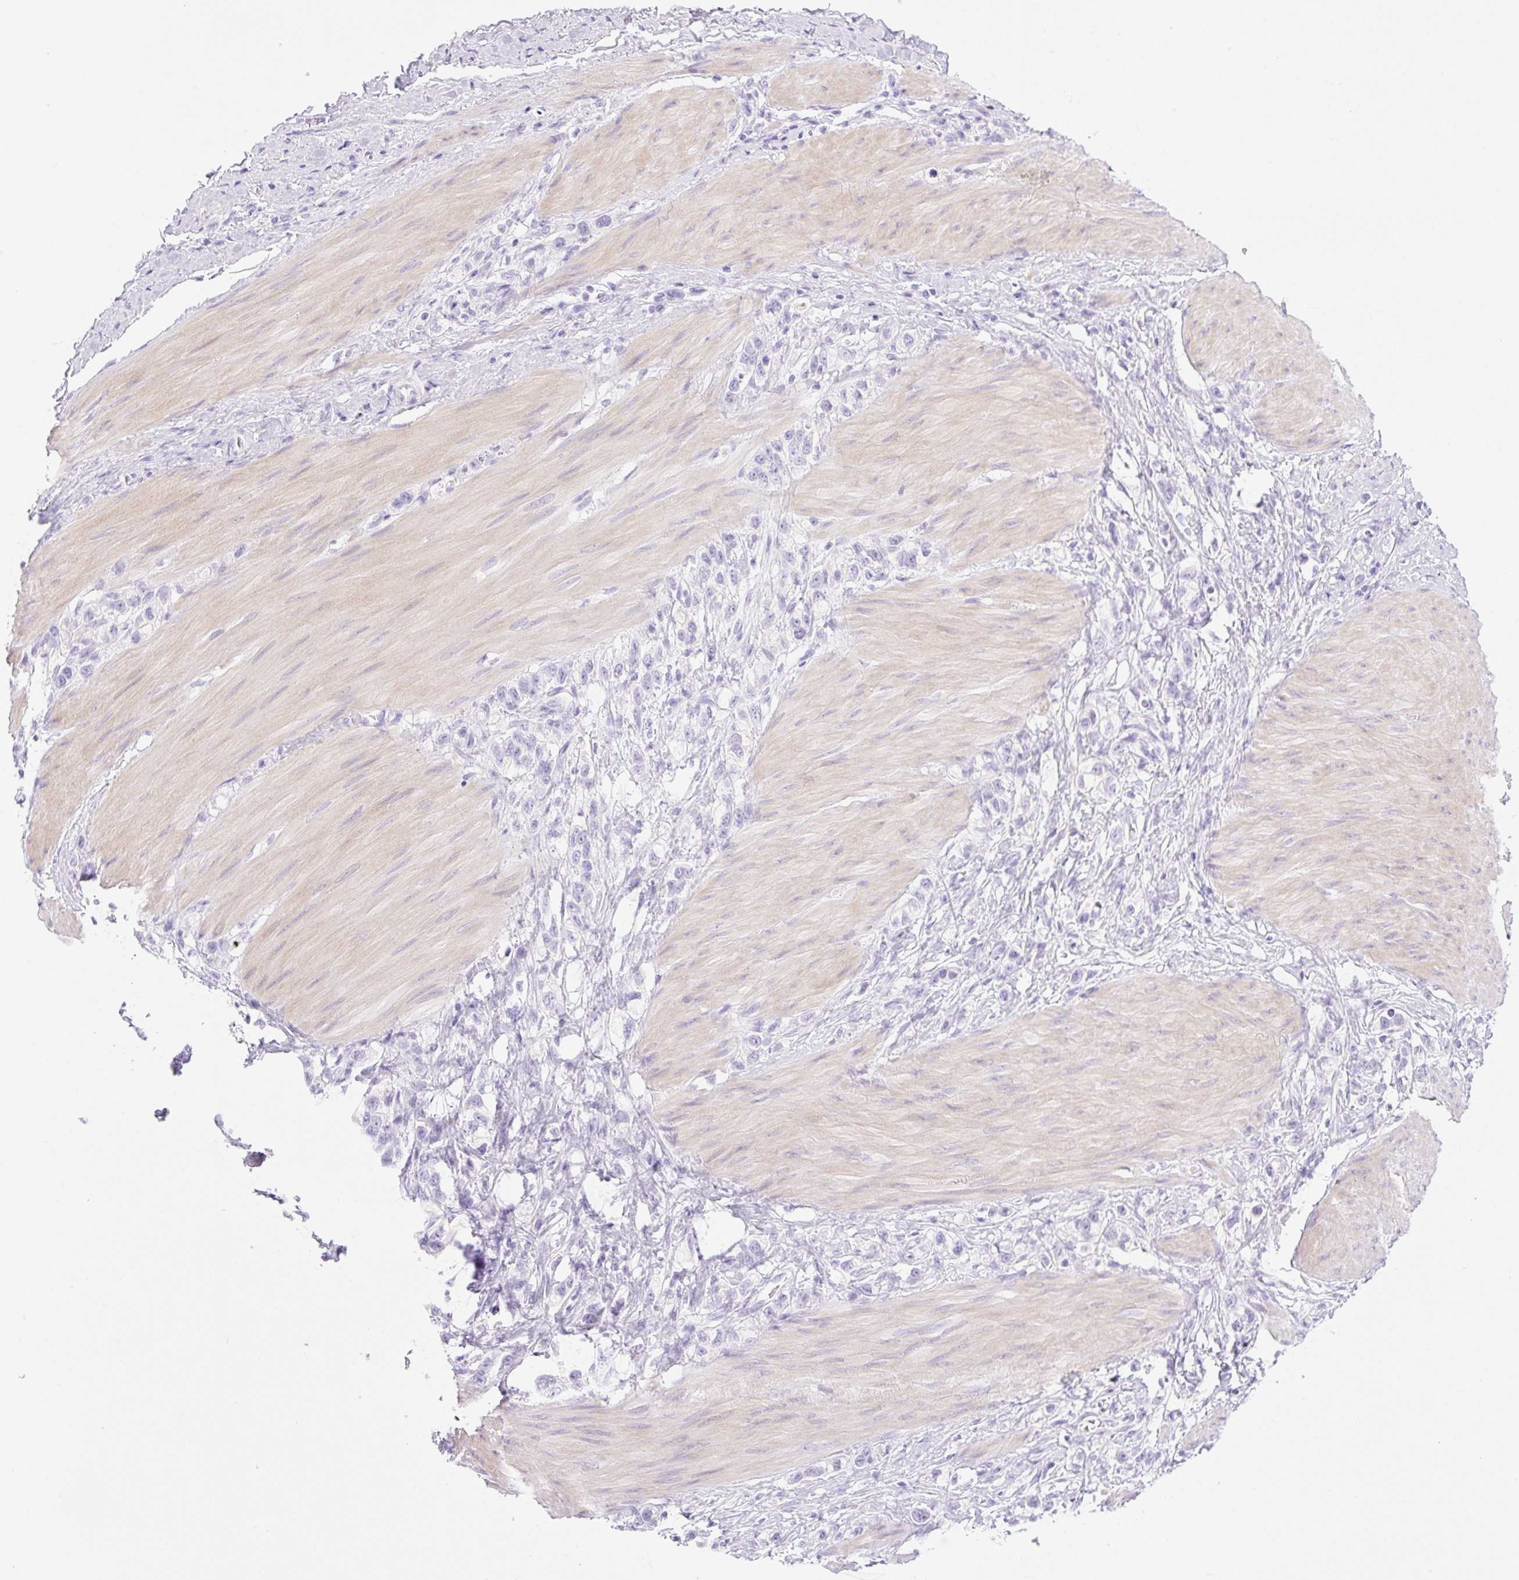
{"staining": {"intensity": "negative", "quantity": "none", "location": "none"}, "tissue": "stomach cancer", "cell_type": "Tumor cells", "image_type": "cancer", "snomed": [{"axis": "morphology", "description": "Adenocarcinoma, NOS"}, {"axis": "topography", "description": "Stomach"}], "caption": "Immunohistochemical staining of adenocarcinoma (stomach) displays no significant staining in tumor cells.", "gene": "PALM3", "patient": {"sex": "female", "age": 65}}